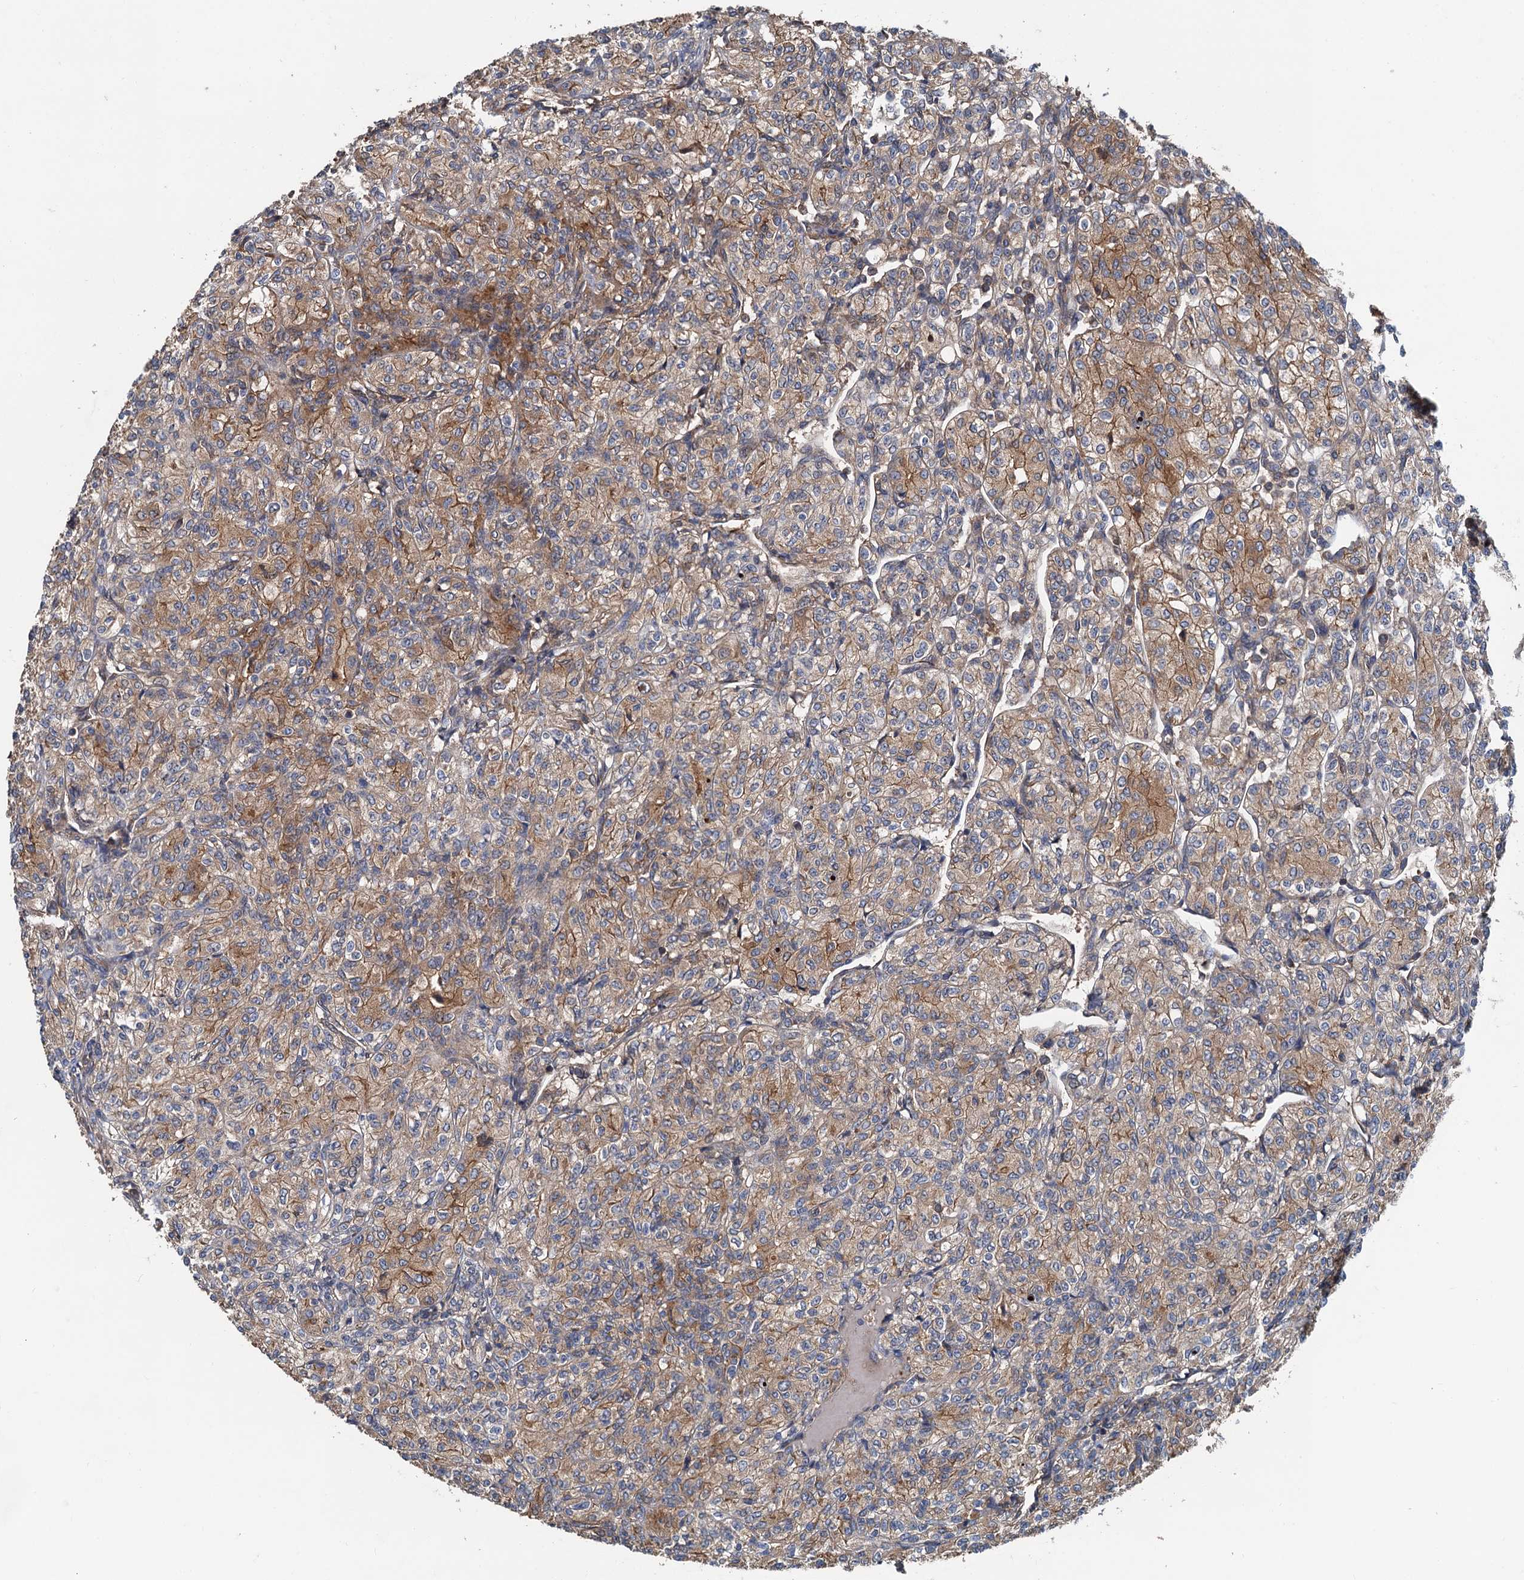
{"staining": {"intensity": "moderate", "quantity": "25%-75%", "location": "cytoplasmic/membranous"}, "tissue": "renal cancer", "cell_type": "Tumor cells", "image_type": "cancer", "snomed": [{"axis": "morphology", "description": "Adenocarcinoma, NOS"}, {"axis": "topography", "description": "Kidney"}], "caption": "Renal cancer stained with a protein marker shows moderate staining in tumor cells.", "gene": "COG3", "patient": {"sex": "male", "age": 77}}